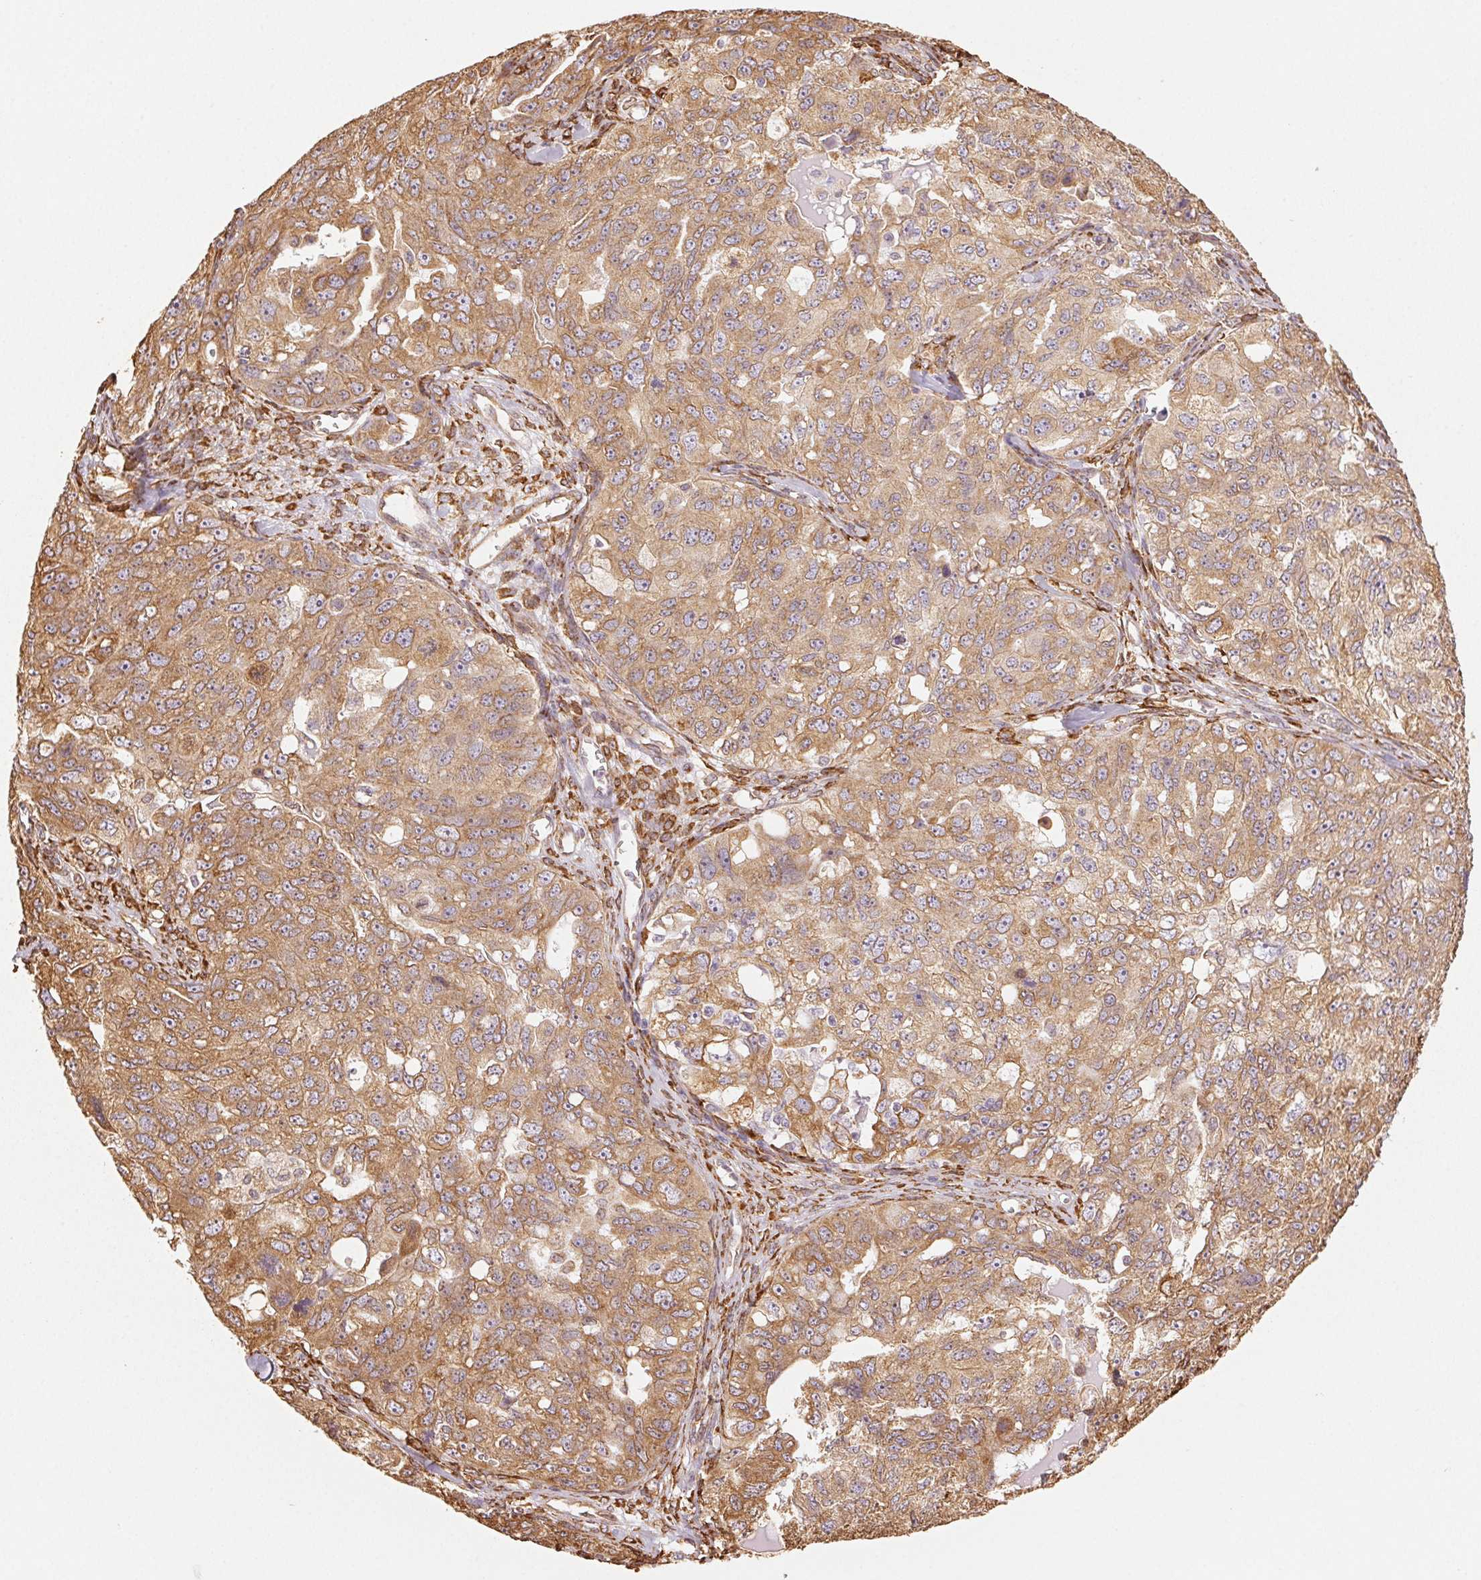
{"staining": {"intensity": "moderate", "quantity": ">75%", "location": "cytoplasmic/membranous"}, "tissue": "ovarian cancer", "cell_type": "Tumor cells", "image_type": "cancer", "snomed": [{"axis": "morphology", "description": "Carcinoma, endometroid"}, {"axis": "topography", "description": "Ovary"}], "caption": "The histopathology image shows immunohistochemical staining of ovarian endometroid carcinoma. There is moderate cytoplasmic/membranous positivity is appreciated in approximately >75% of tumor cells. Using DAB (brown) and hematoxylin (blue) stains, captured at high magnification using brightfield microscopy.", "gene": "RCN3", "patient": {"sex": "female", "age": 70}}